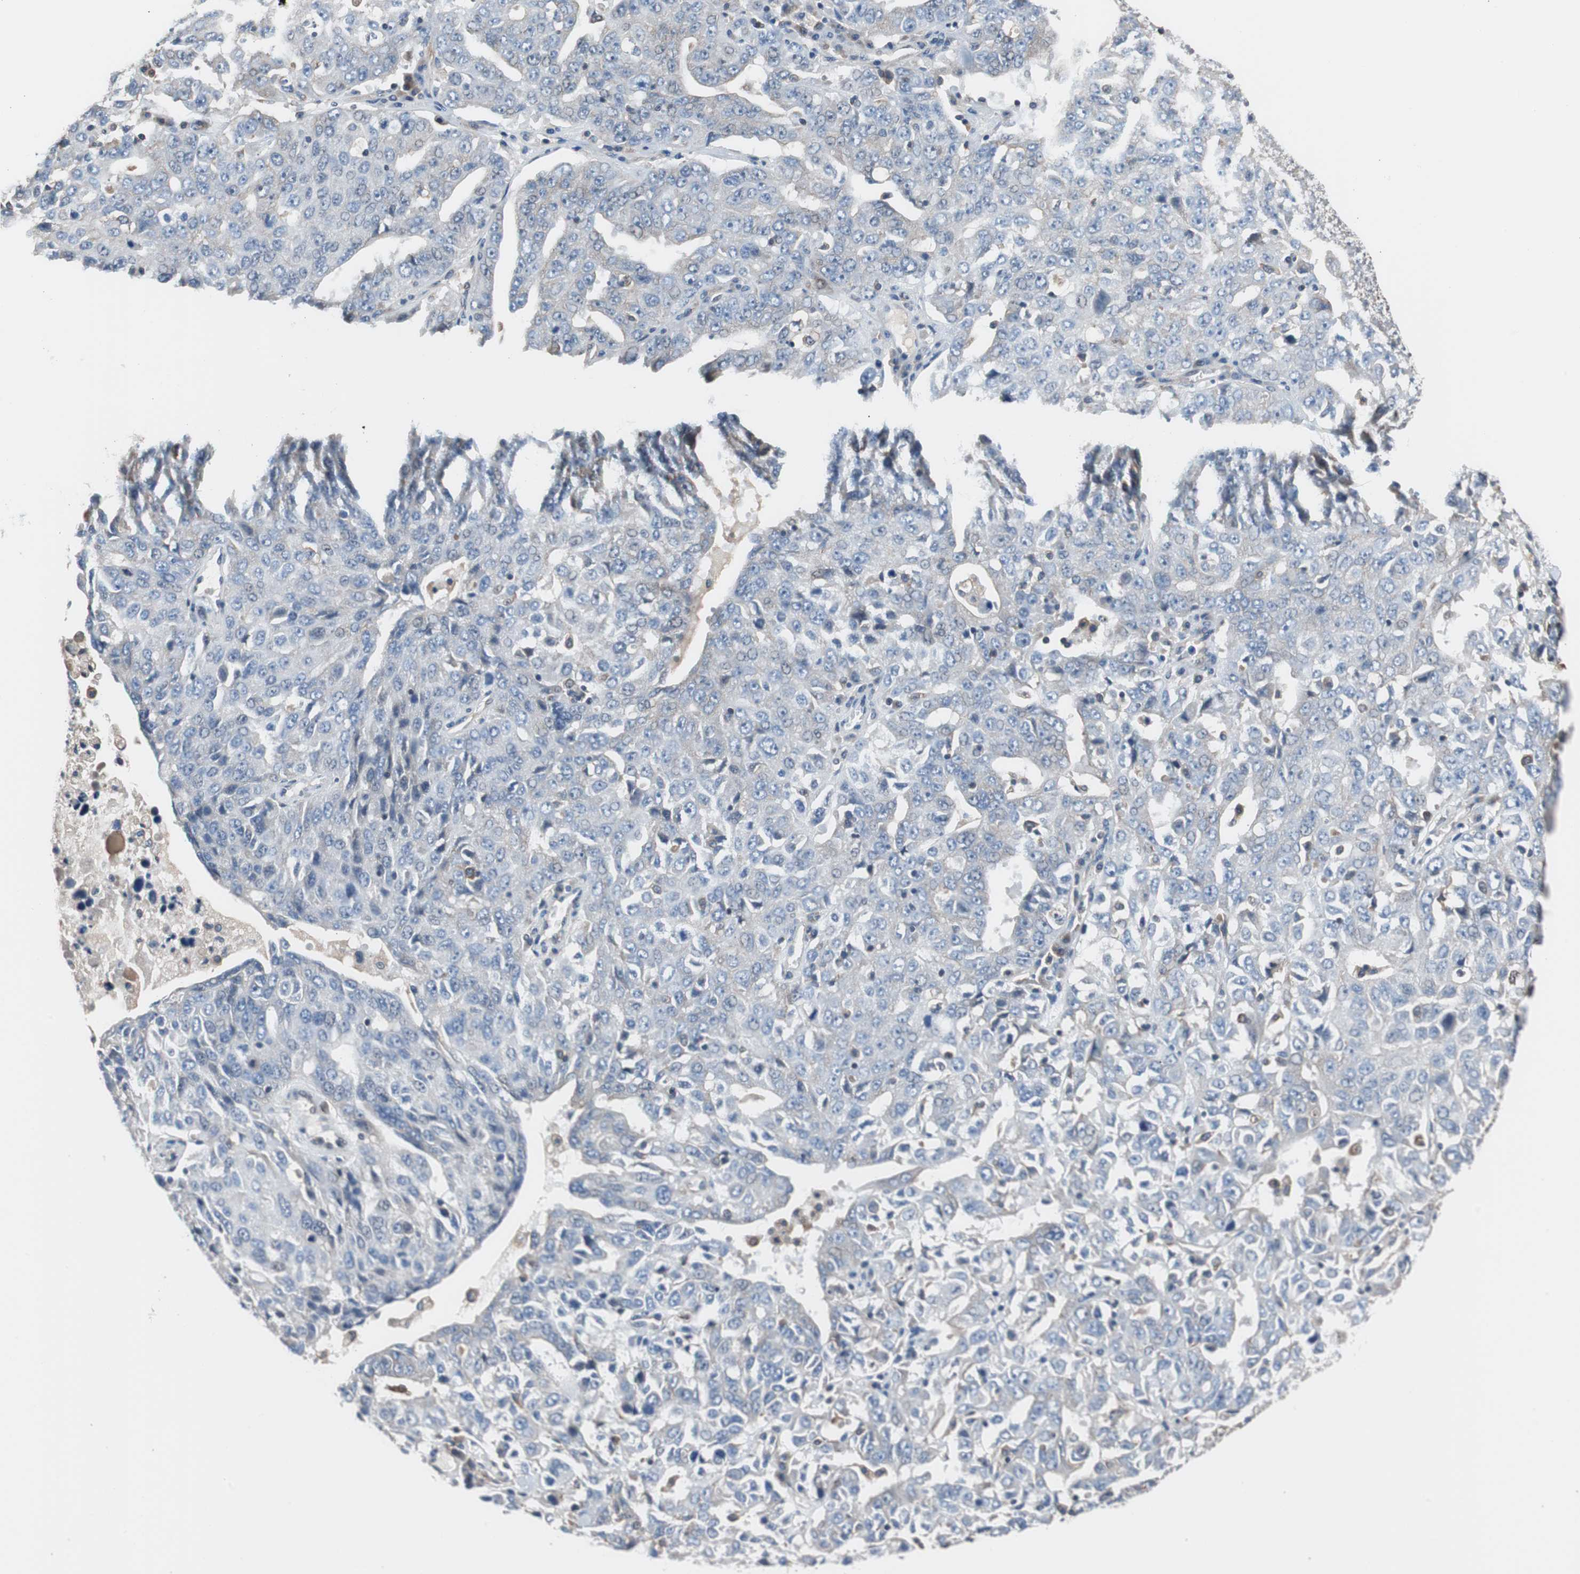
{"staining": {"intensity": "negative", "quantity": "none", "location": "none"}, "tissue": "ovarian cancer", "cell_type": "Tumor cells", "image_type": "cancer", "snomed": [{"axis": "morphology", "description": "Carcinoma, endometroid"}, {"axis": "topography", "description": "Ovary"}], "caption": "Immunohistochemistry histopathology image of human ovarian cancer stained for a protein (brown), which displays no staining in tumor cells.", "gene": "KIF3B", "patient": {"sex": "female", "age": 62}}